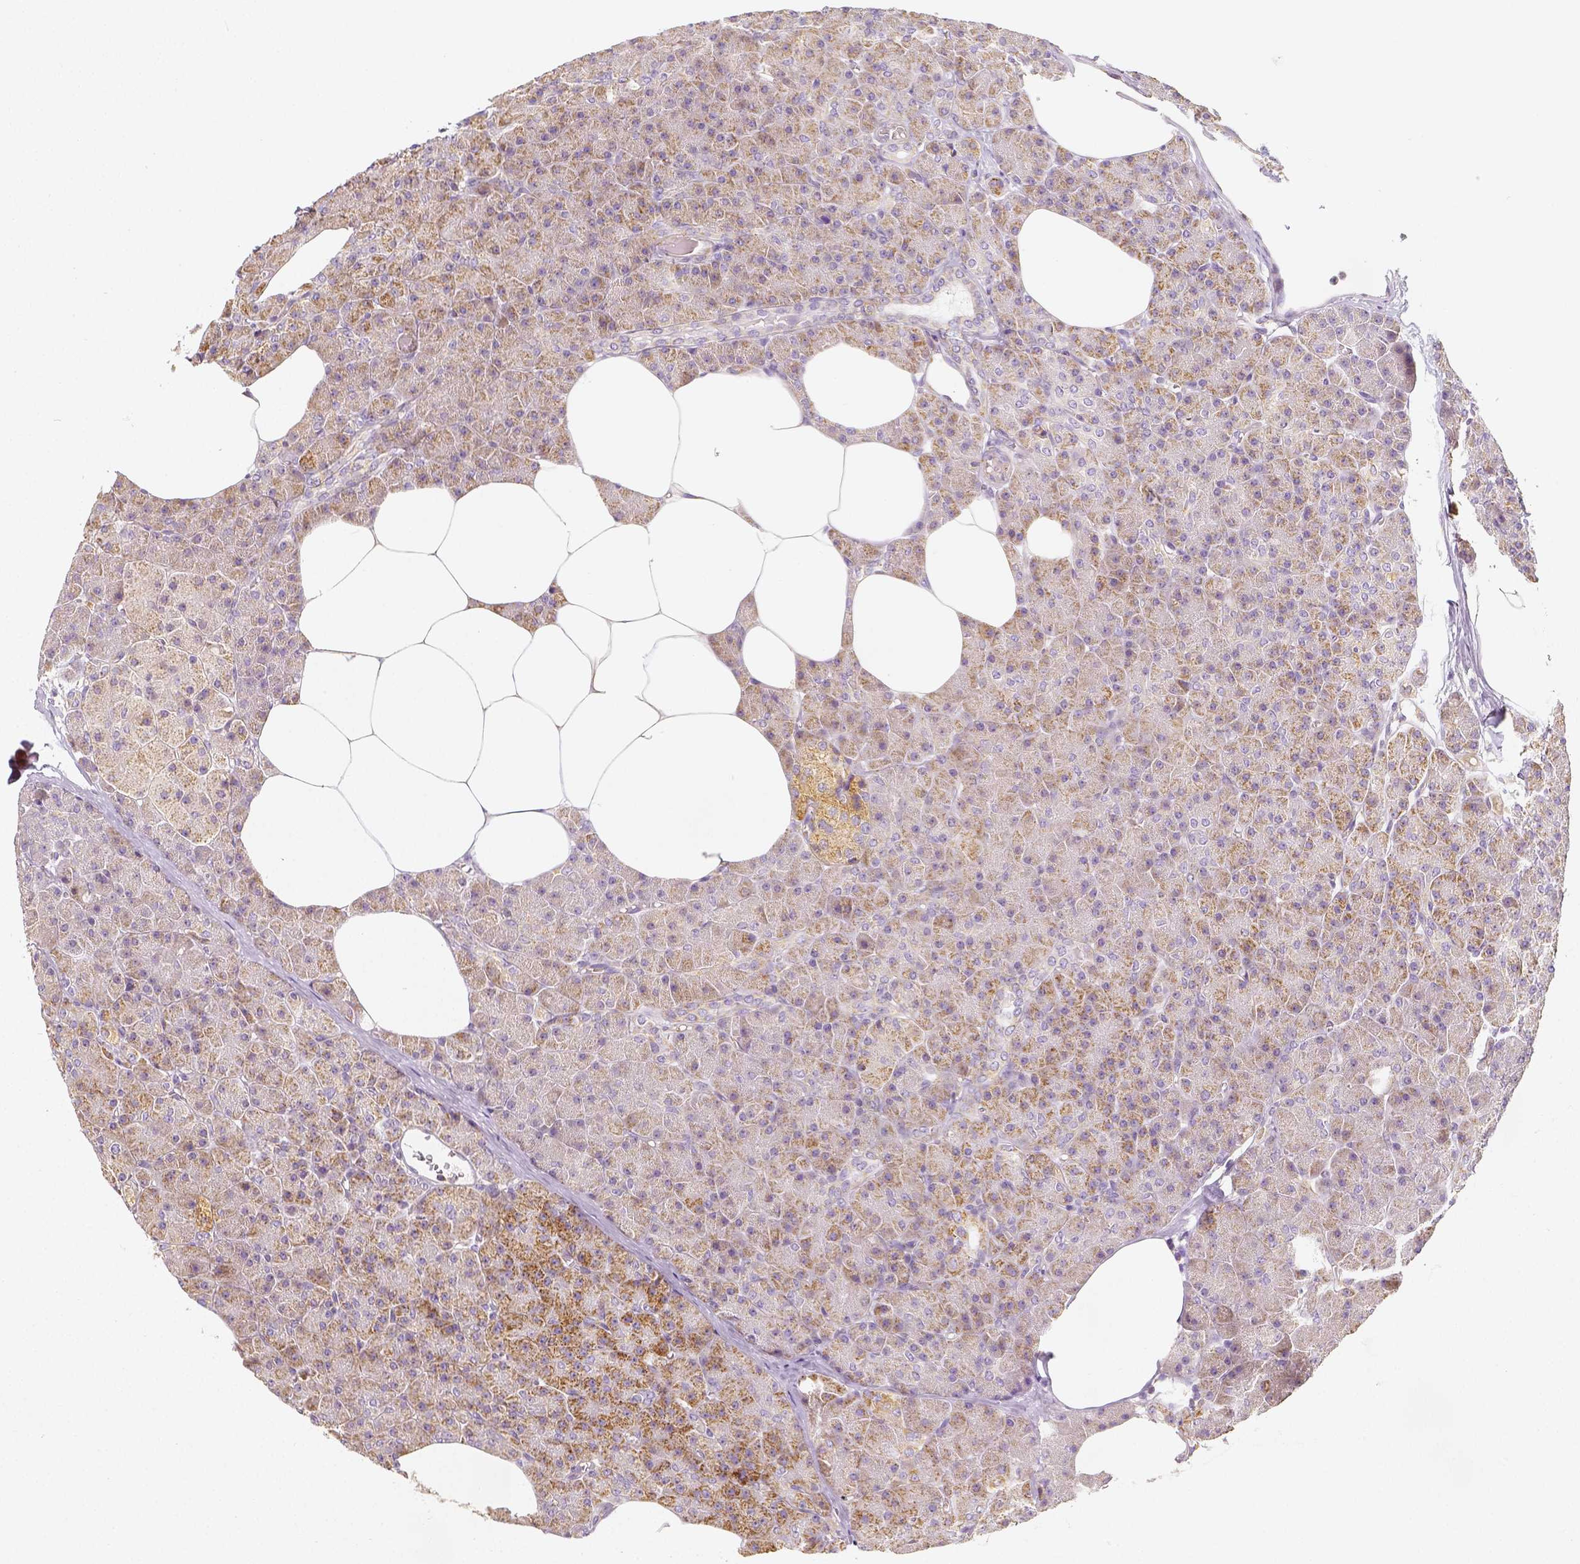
{"staining": {"intensity": "moderate", "quantity": ">75%", "location": "cytoplasmic/membranous"}, "tissue": "pancreas", "cell_type": "Exocrine glandular cells", "image_type": "normal", "snomed": [{"axis": "morphology", "description": "Normal tissue, NOS"}, {"axis": "topography", "description": "Pancreas"}], "caption": "This micrograph reveals immunohistochemistry staining of unremarkable pancreas, with medium moderate cytoplasmic/membranous staining in about >75% of exocrine glandular cells.", "gene": "PGAM5", "patient": {"sex": "female", "age": 45}}